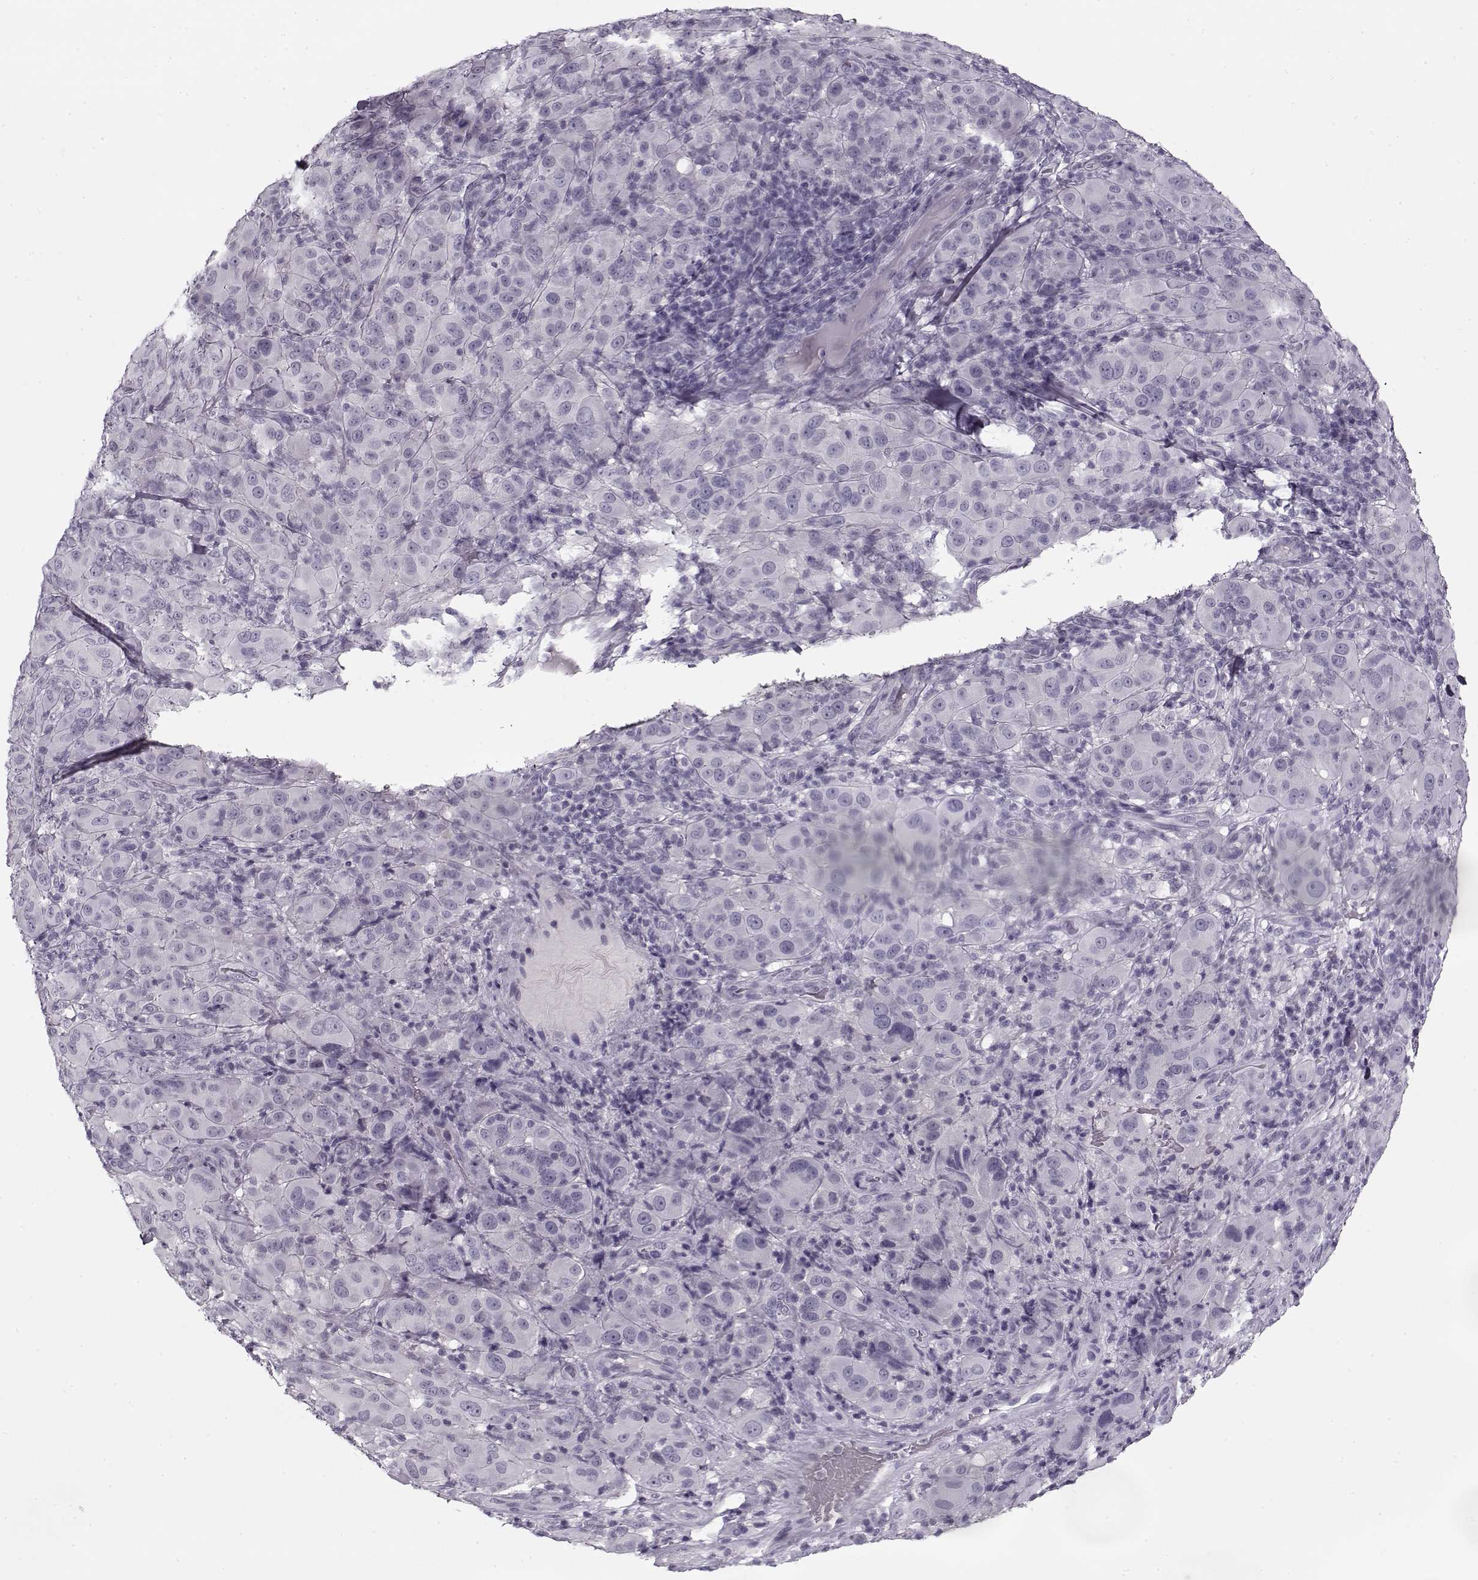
{"staining": {"intensity": "negative", "quantity": "none", "location": "none"}, "tissue": "melanoma", "cell_type": "Tumor cells", "image_type": "cancer", "snomed": [{"axis": "morphology", "description": "Malignant melanoma, NOS"}, {"axis": "topography", "description": "Skin"}], "caption": "A high-resolution photomicrograph shows IHC staining of melanoma, which reveals no significant staining in tumor cells. (DAB immunohistochemistry (IHC) visualized using brightfield microscopy, high magnification).", "gene": "PNMT", "patient": {"sex": "female", "age": 87}}